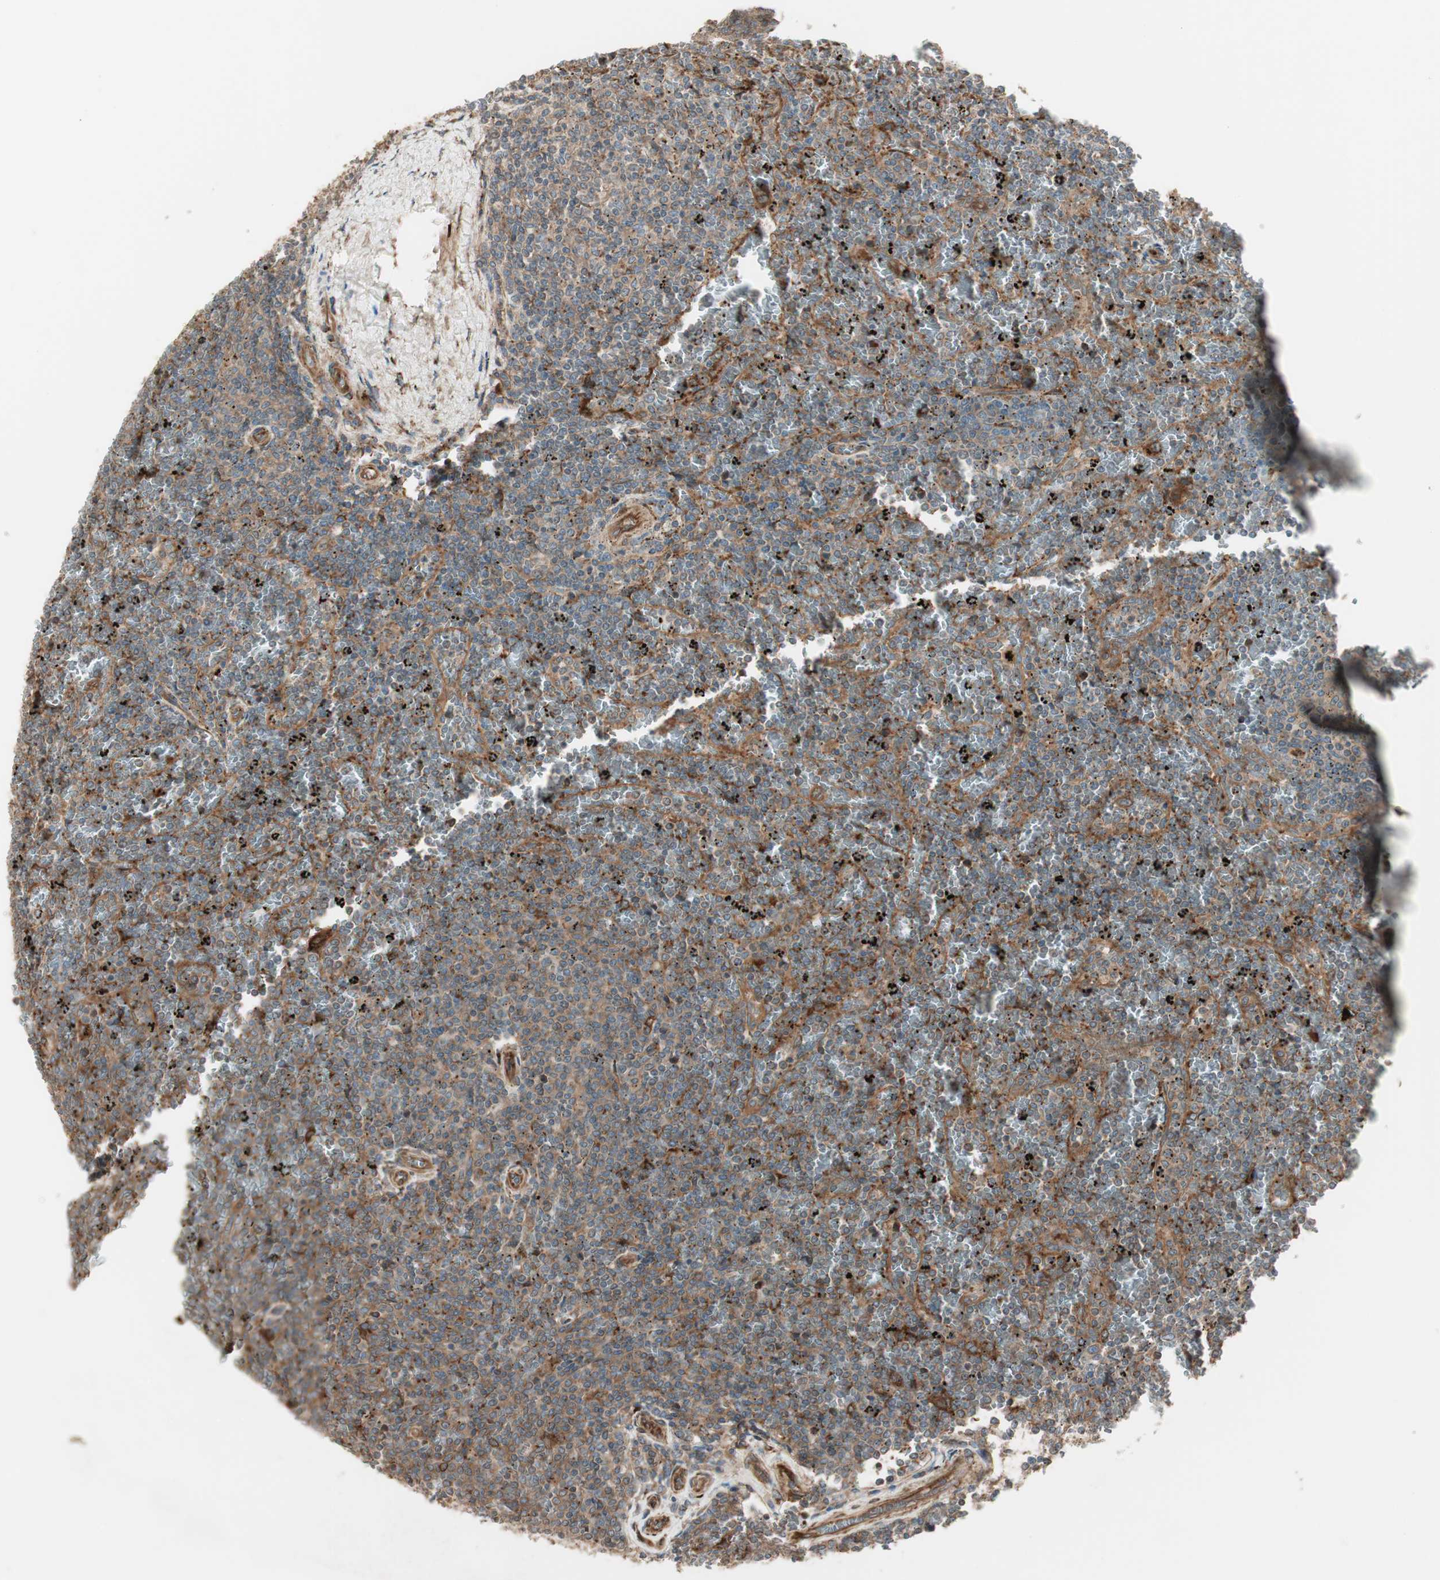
{"staining": {"intensity": "moderate", "quantity": ">75%", "location": "cytoplasmic/membranous"}, "tissue": "lymphoma", "cell_type": "Tumor cells", "image_type": "cancer", "snomed": [{"axis": "morphology", "description": "Malignant lymphoma, non-Hodgkin's type, Low grade"}, {"axis": "topography", "description": "Spleen"}], "caption": "DAB immunohistochemical staining of lymphoma reveals moderate cytoplasmic/membranous protein expression in about >75% of tumor cells.", "gene": "PRKG1", "patient": {"sex": "female", "age": 77}}